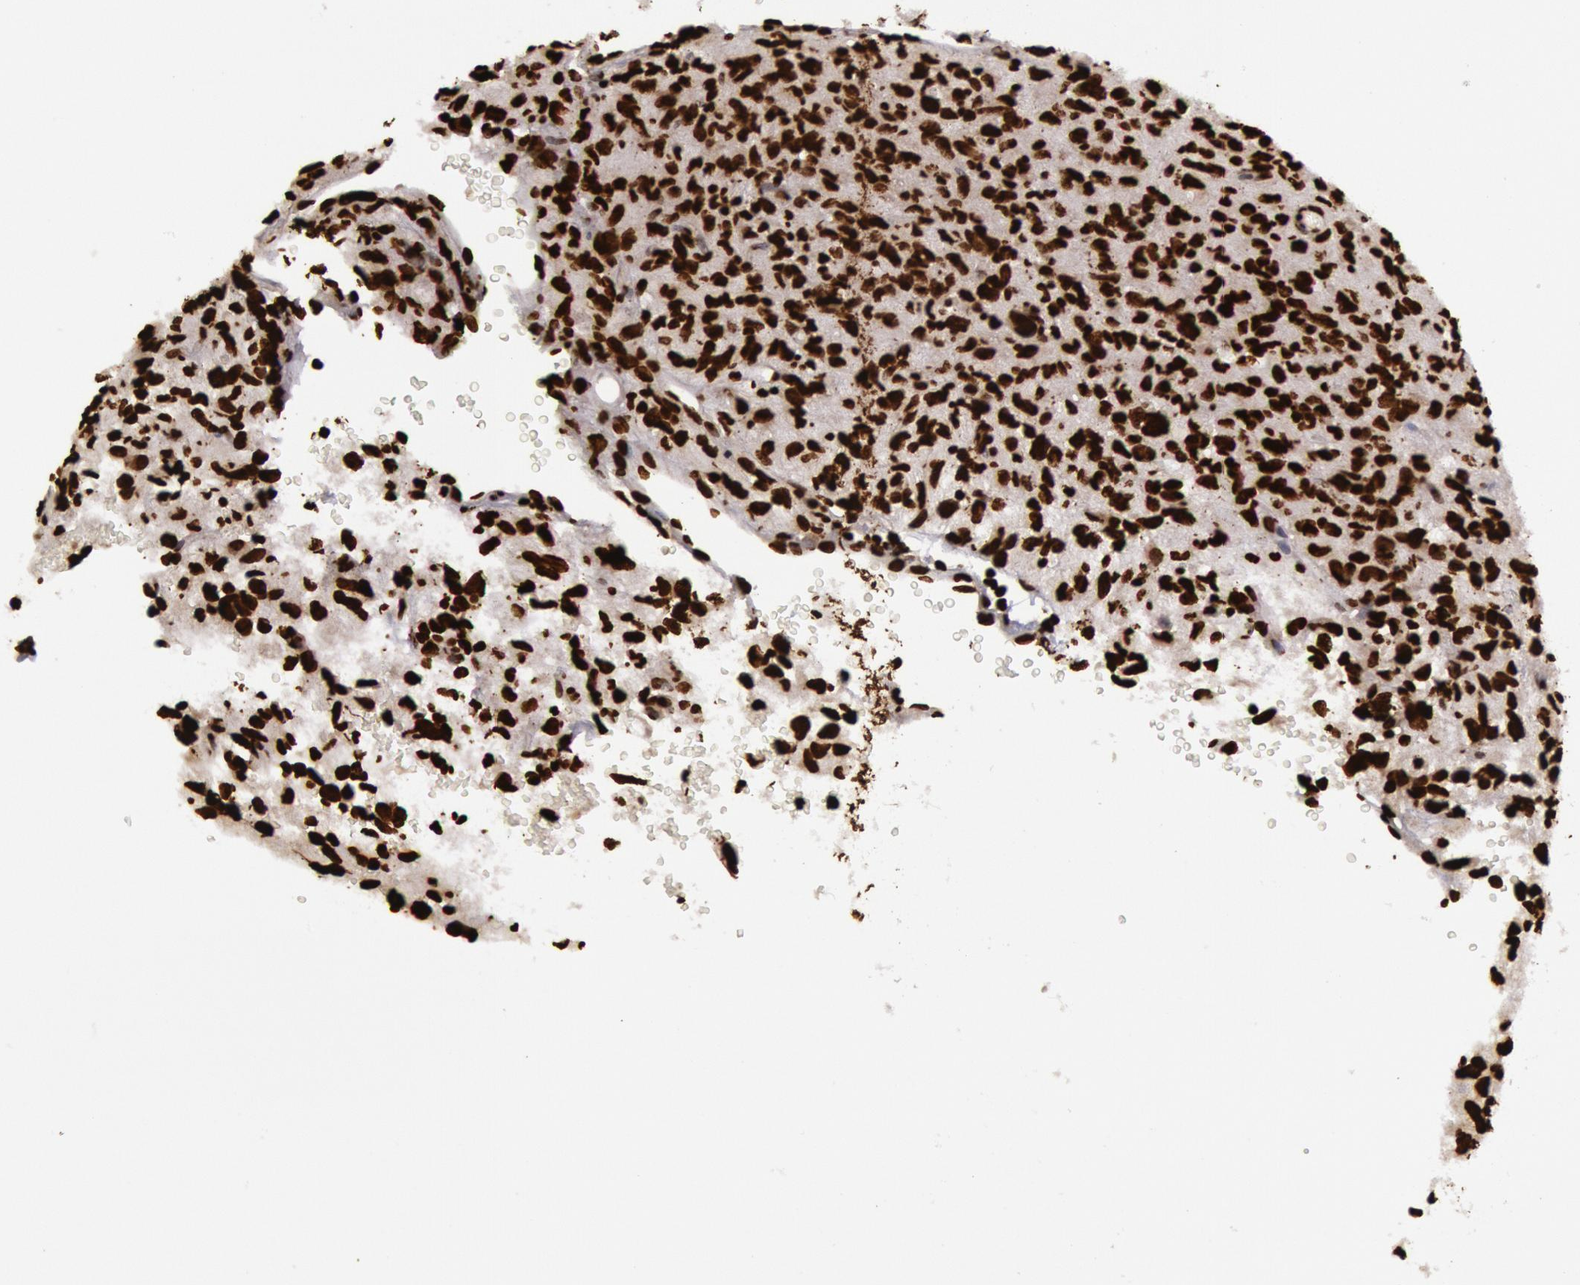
{"staining": {"intensity": "strong", "quantity": ">75%", "location": "nuclear"}, "tissue": "glioma", "cell_type": "Tumor cells", "image_type": "cancer", "snomed": [{"axis": "morphology", "description": "Glioma, malignant, High grade"}, {"axis": "topography", "description": "Brain"}], "caption": "Immunohistochemical staining of human glioma shows high levels of strong nuclear positivity in about >75% of tumor cells. (IHC, brightfield microscopy, high magnification).", "gene": "H3-4", "patient": {"sex": "female", "age": 60}}